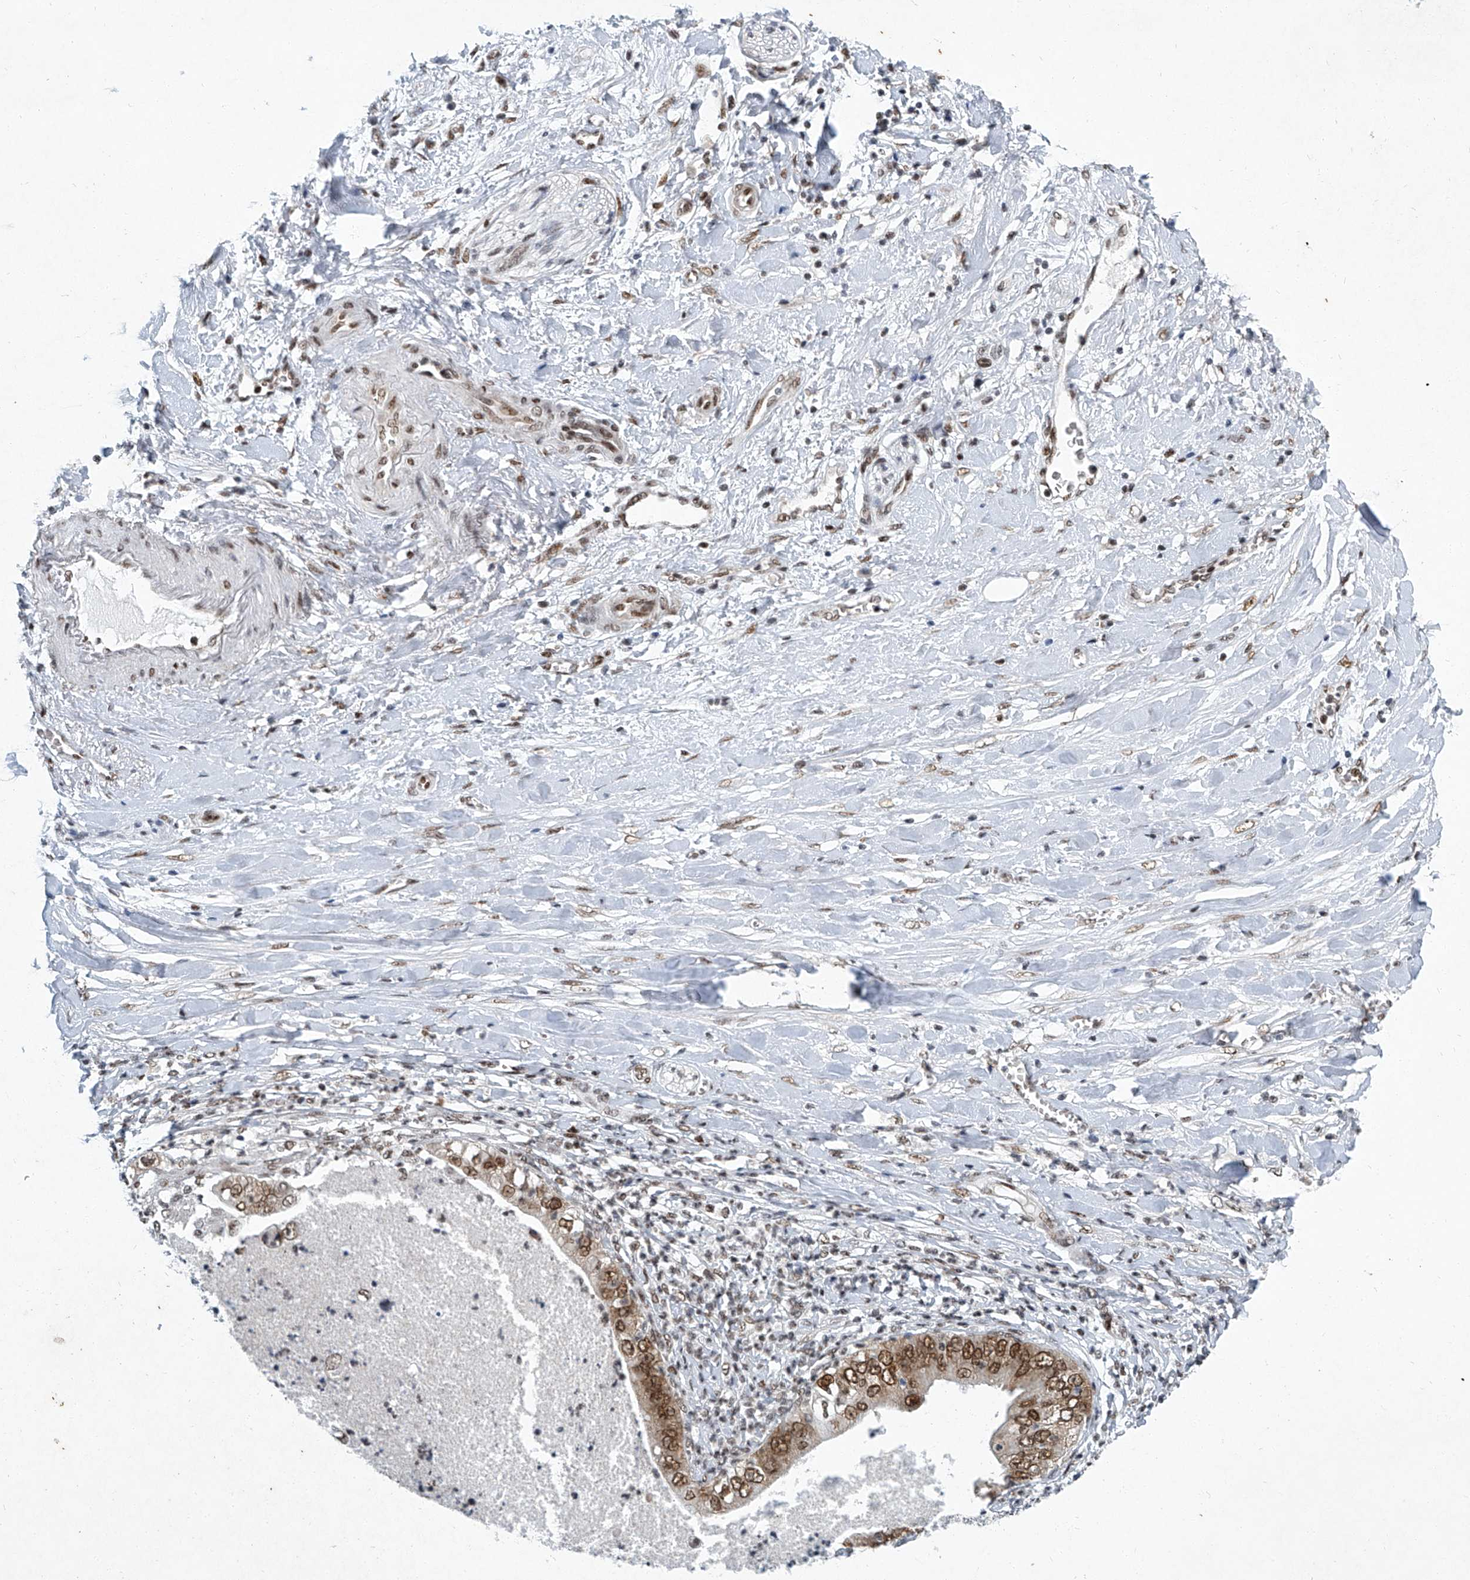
{"staining": {"intensity": "moderate", "quantity": ">75%", "location": "cytoplasmic/membranous,nuclear"}, "tissue": "pancreatic cancer", "cell_type": "Tumor cells", "image_type": "cancer", "snomed": [{"axis": "morphology", "description": "Adenocarcinoma, NOS"}, {"axis": "topography", "description": "Pancreas"}], "caption": "Immunohistochemical staining of pancreatic cancer (adenocarcinoma) exhibits medium levels of moderate cytoplasmic/membranous and nuclear protein positivity in approximately >75% of tumor cells.", "gene": "TFDP1", "patient": {"sex": "female", "age": 78}}